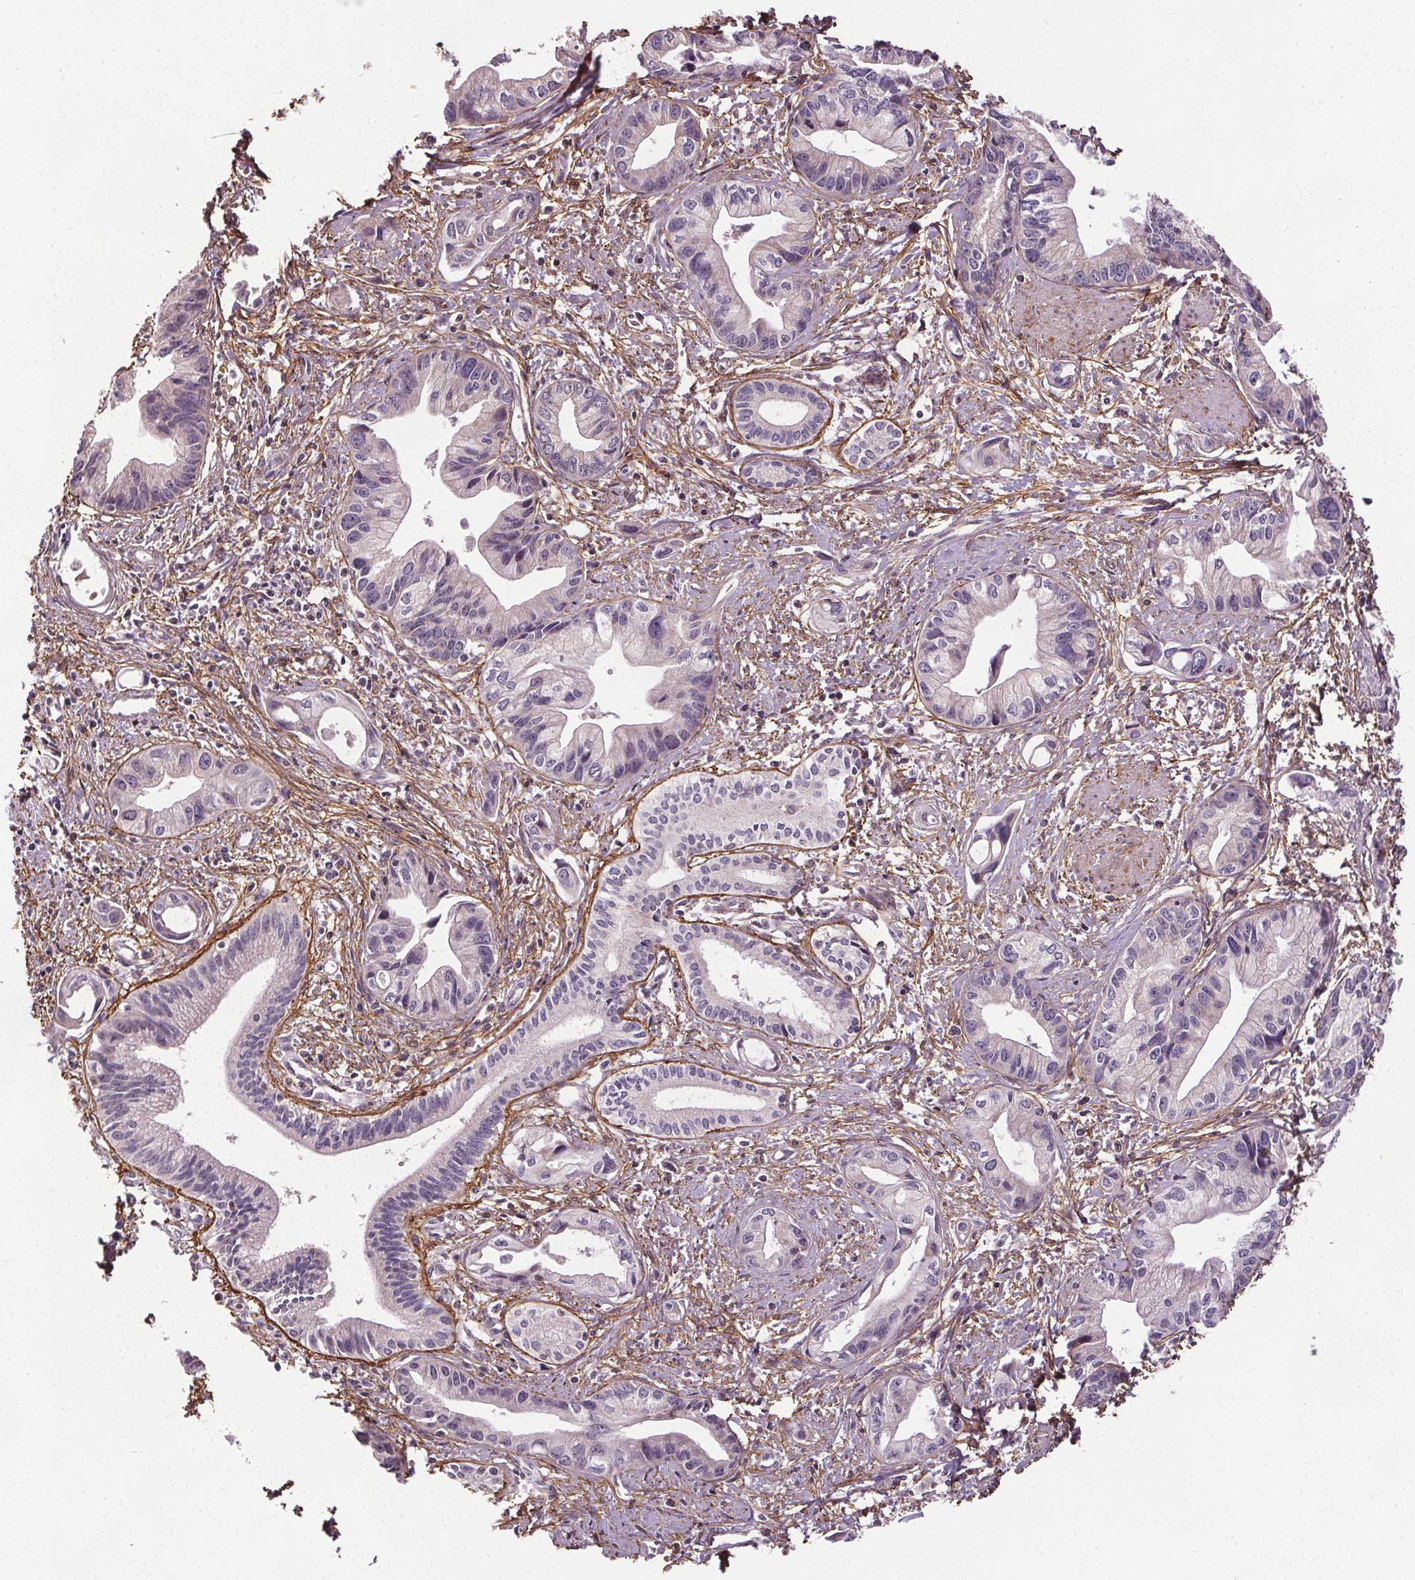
{"staining": {"intensity": "negative", "quantity": "none", "location": "none"}, "tissue": "pancreatic cancer", "cell_type": "Tumor cells", "image_type": "cancer", "snomed": [{"axis": "morphology", "description": "Adenocarcinoma, NOS"}, {"axis": "topography", "description": "Pancreas"}], "caption": "Micrograph shows no significant protein staining in tumor cells of pancreatic cancer.", "gene": "KIAA0232", "patient": {"sex": "female", "age": 61}}